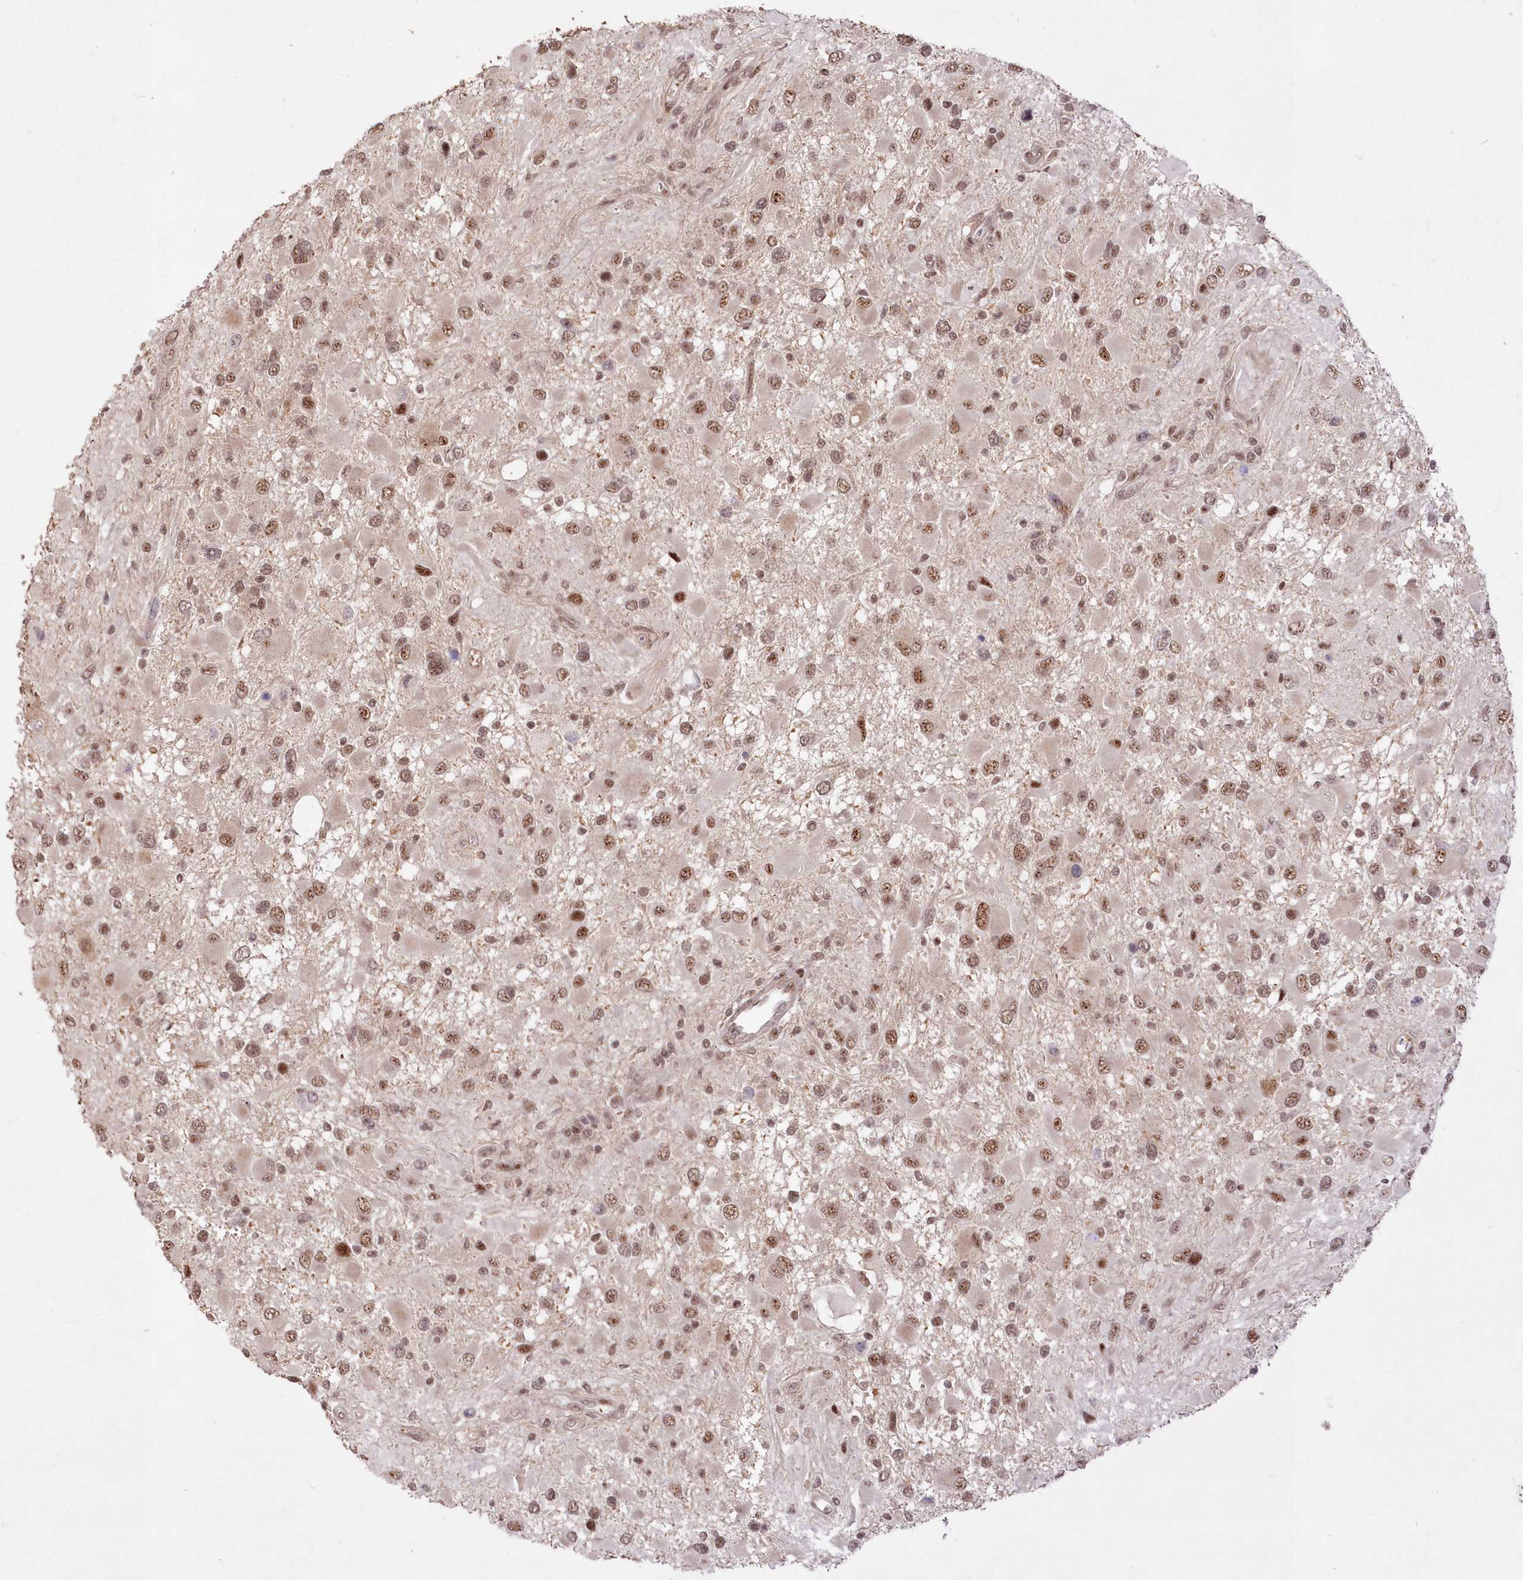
{"staining": {"intensity": "moderate", "quantity": ">75%", "location": "nuclear"}, "tissue": "glioma", "cell_type": "Tumor cells", "image_type": "cancer", "snomed": [{"axis": "morphology", "description": "Glioma, malignant, High grade"}, {"axis": "topography", "description": "Brain"}], "caption": "There is medium levels of moderate nuclear staining in tumor cells of glioma, as demonstrated by immunohistochemical staining (brown color).", "gene": "WBP1L", "patient": {"sex": "male", "age": 53}}